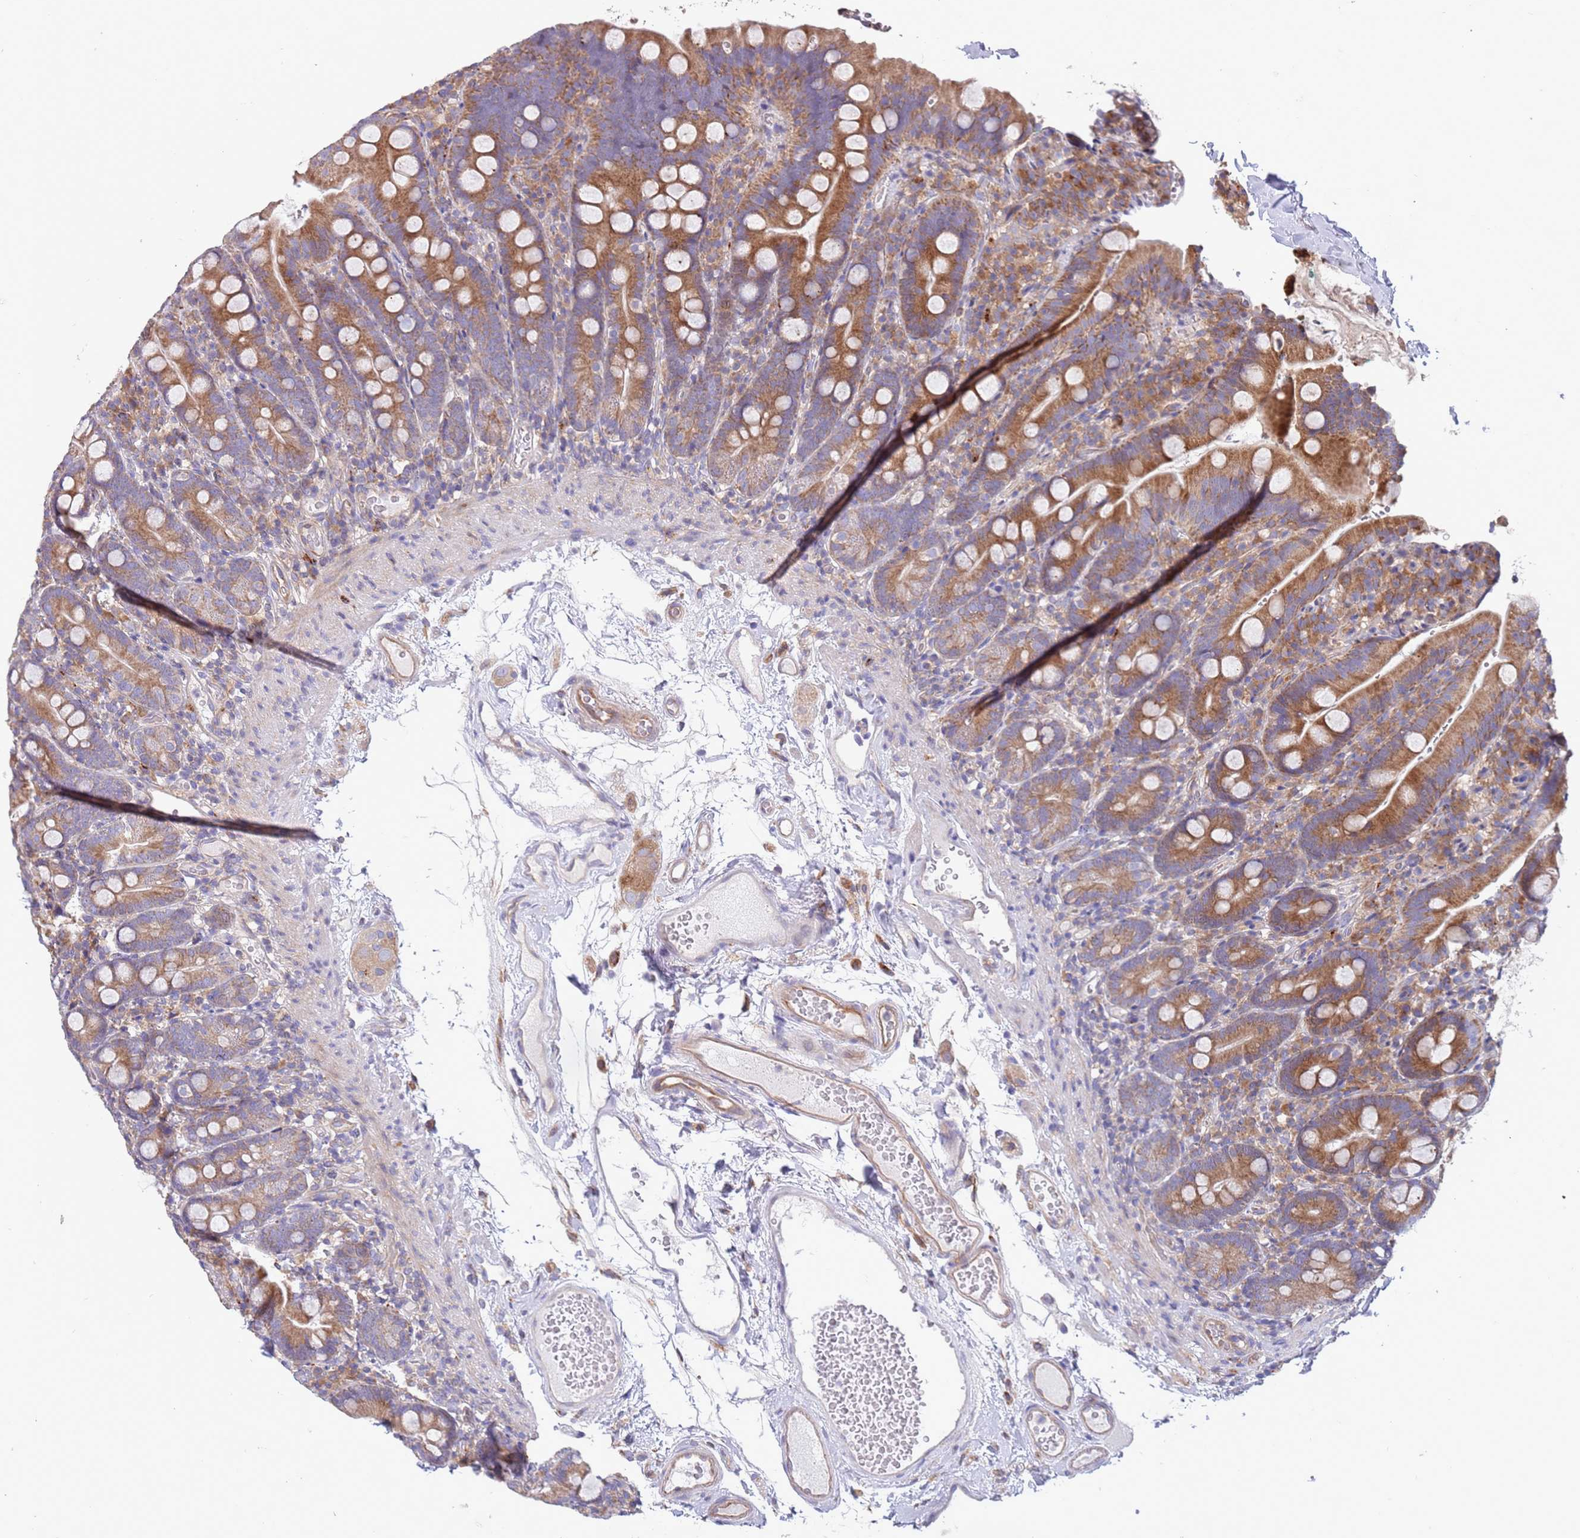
{"staining": {"intensity": "moderate", "quantity": ">75%", "location": "cytoplasmic/membranous"}, "tissue": "duodenum", "cell_type": "Glandular cells", "image_type": "normal", "snomed": [{"axis": "morphology", "description": "Normal tissue, NOS"}, {"axis": "topography", "description": "Duodenum"}], "caption": "A medium amount of moderate cytoplasmic/membranous expression is seen in approximately >75% of glandular cells in unremarkable duodenum. (IHC, brightfield microscopy, high magnification).", "gene": "ARMCX6", "patient": {"sex": "female", "age": 67}}